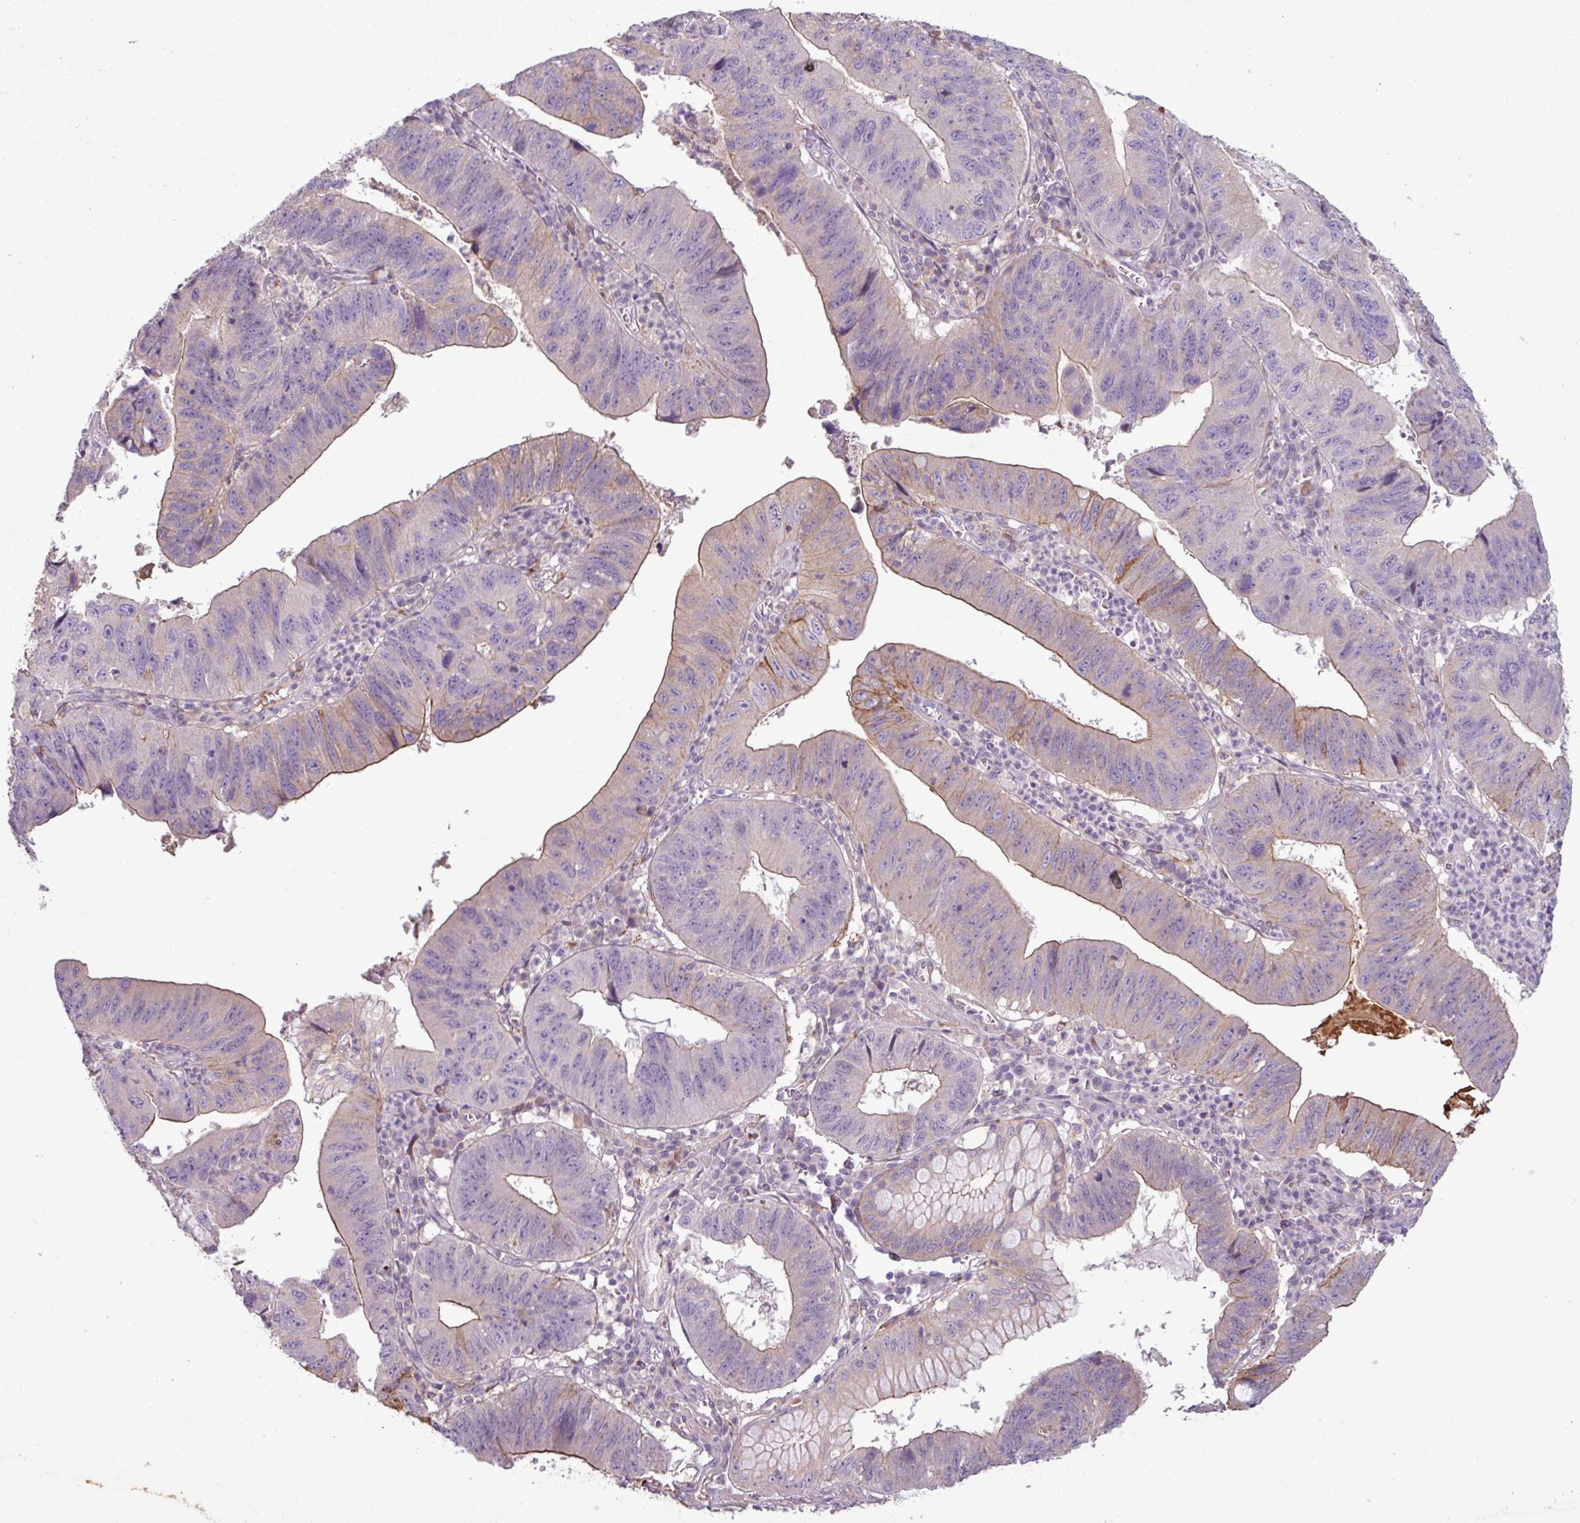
{"staining": {"intensity": "weak", "quantity": "25%-75%", "location": "cytoplasmic/membranous"}, "tissue": "stomach cancer", "cell_type": "Tumor cells", "image_type": "cancer", "snomed": [{"axis": "morphology", "description": "Adenocarcinoma, NOS"}, {"axis": "topography", "description": "Stomach"}], "caption": "Brown immunohistochemical staining in adenocarcinoma (stomach) shows weak cytoplasmic/membranous positivity in approximately 25%-75% of tumor cells.", "gene": "C4B", "patient": {"sex": "male", "age": 59}}